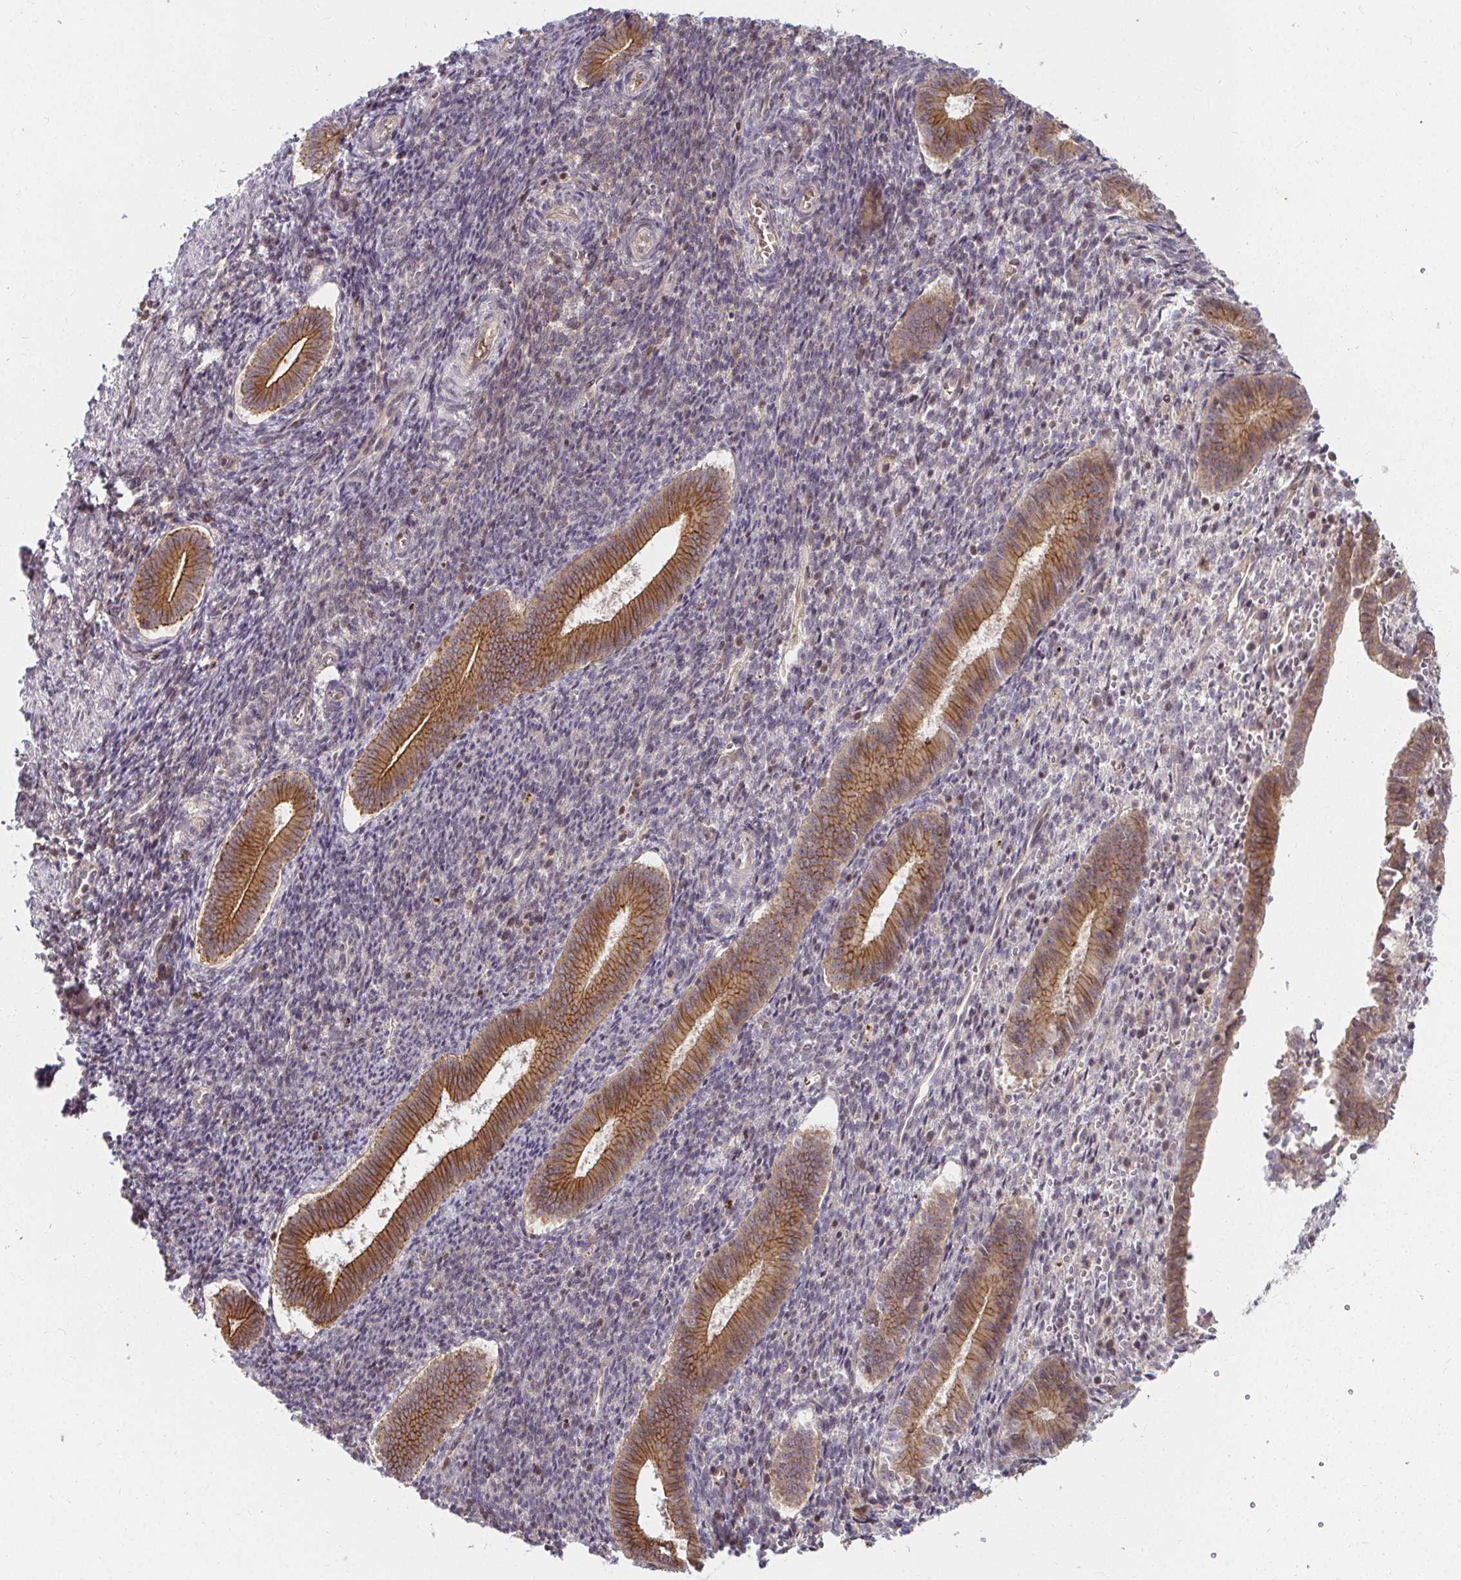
{"staining": {"intensity": "weak", "quantity": "<25%", "location": "cytoplasmic/membranous"}, "tissue": "endometrium", "cell_type": "Cells in endometrial stroma", "image_type": "normal", "snomed": [{"axis": "morphology", "description": "Normal tissue, NOS"}, {"axis": "topography", "description": "Endometrium"}], "caption": "The immunohistochemistry (IHC) histopathology image has no significant staining in cells in endometrial stroma of endometrium. The staining is performed using DAB brown chromogen with nuclei counter-stained in using hematoxylin.", "gene": "ANK3", "patient": {"sex": "female", "age": 25}}